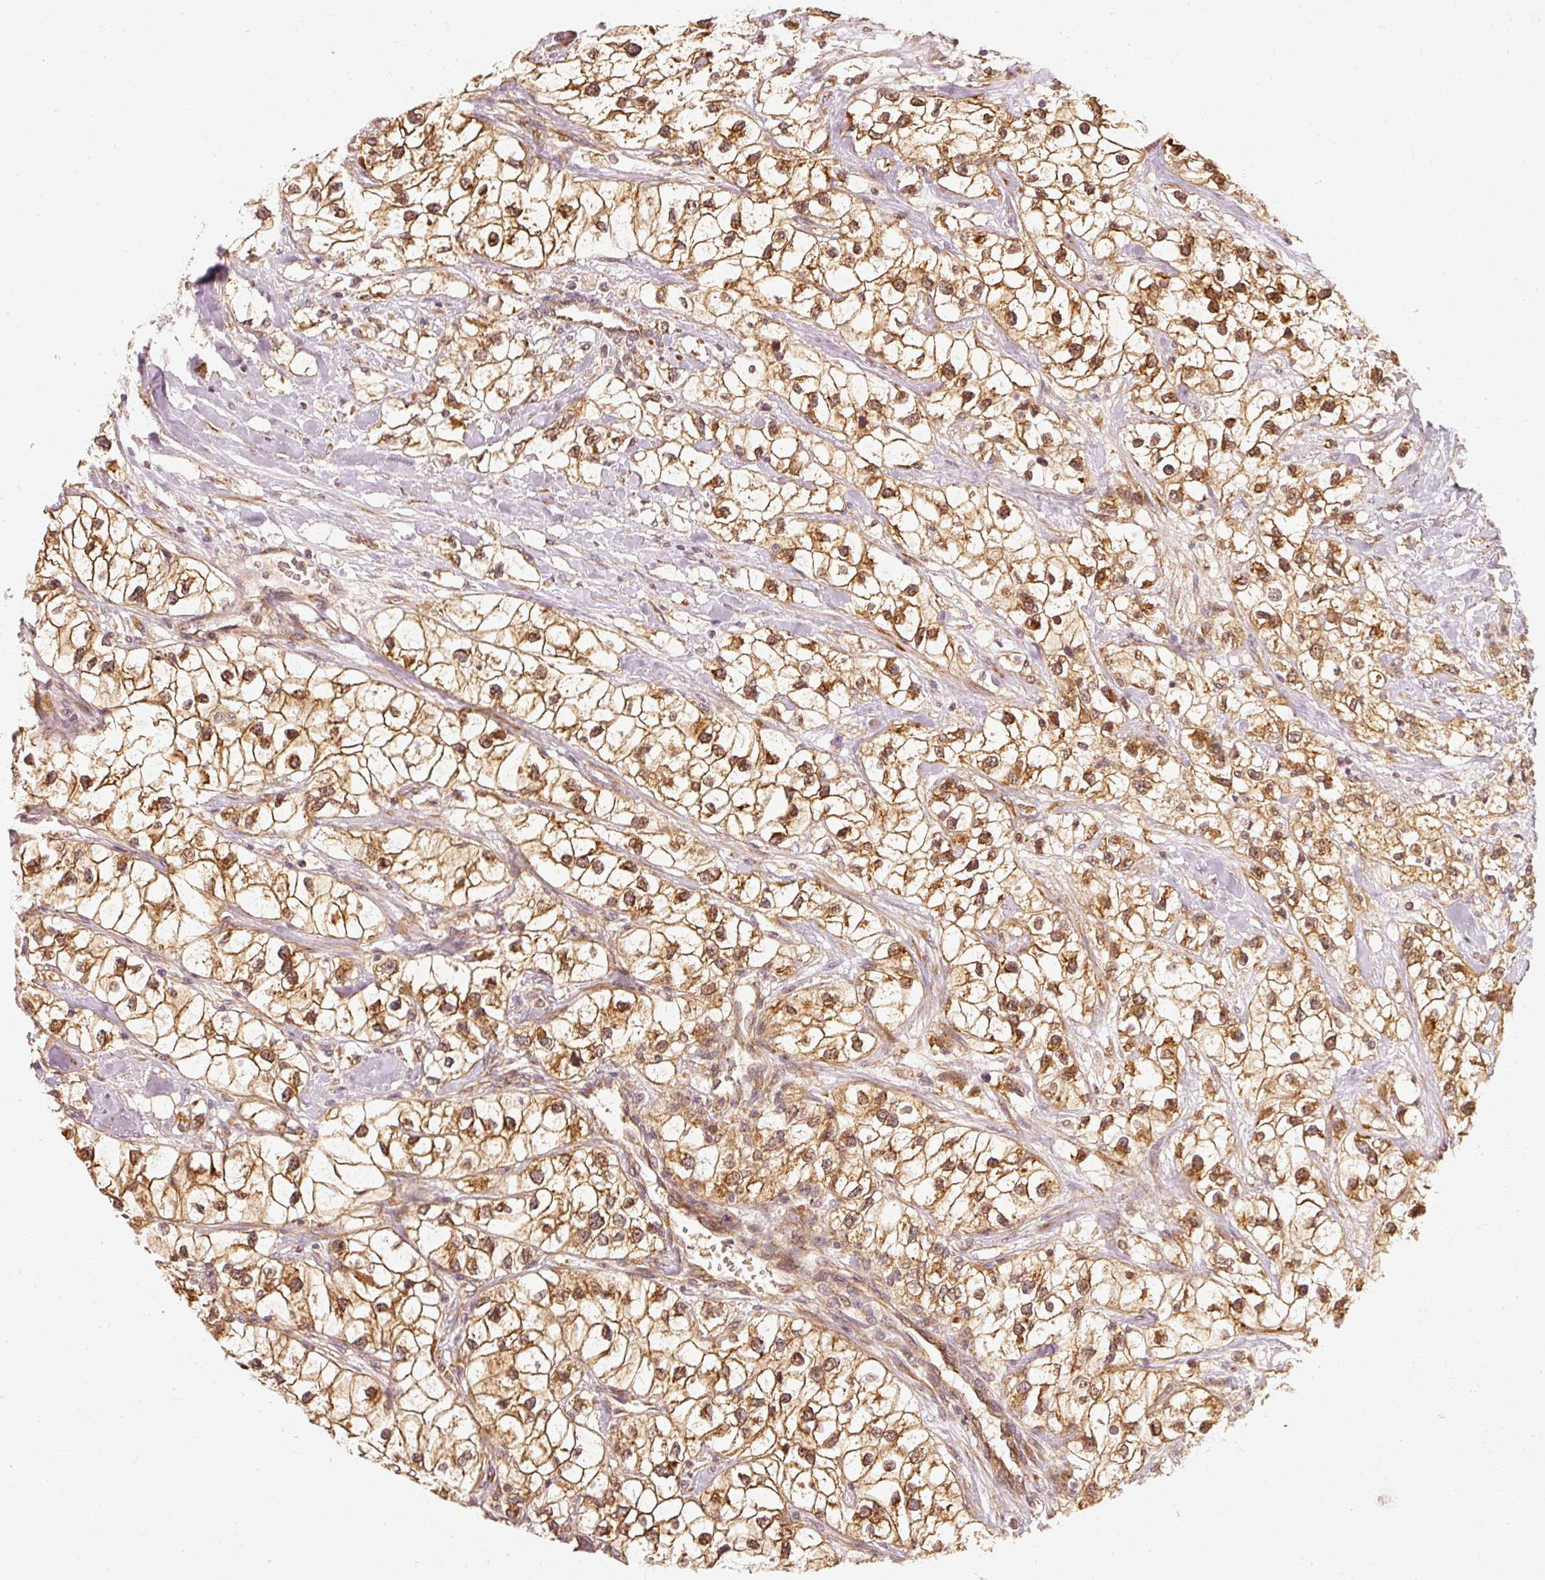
{"staining": {"intensity": "moderate", "quantity": ">75%", "location": "cytoplasmic/membranous"}, "tissue": "renal cancer", "cell_type": "Tumor cells", "image_type": "cancer", "snomed": [{"axis": "morphology", "description": "Adenocarcinoma, NOS"}, {"axis": "topography", "description": "Kidney"}], "caption": "The immunohistochemical stain labels moderate cytoplasmic/membranous expression in tumor cells of adenocarcinoma (renal) tissue.", "gene": "EEF1A2", "patient": {"sex": "male", "age": 59}}